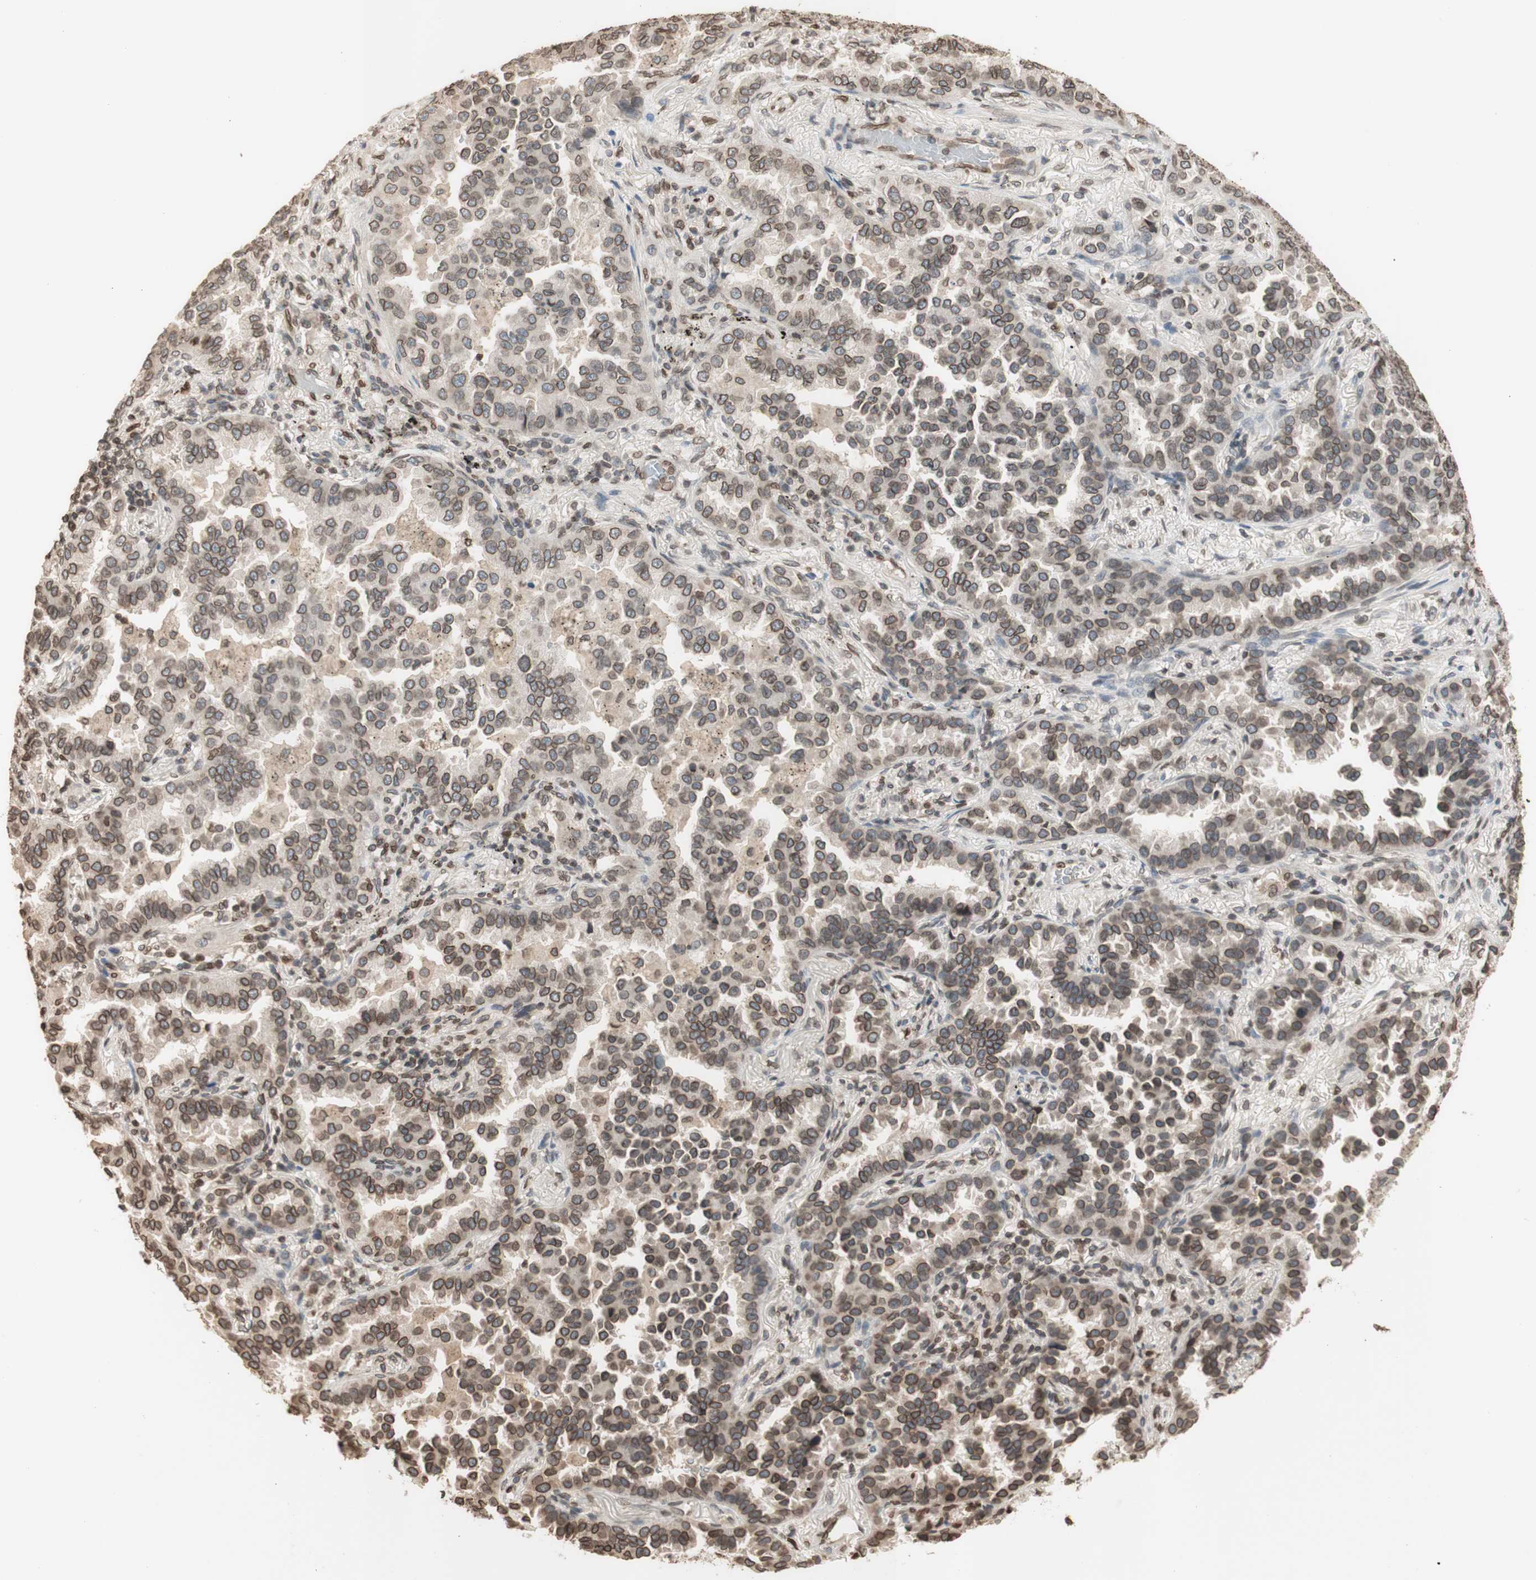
{"staining": {"intensity": "moderate", "quantity": ">75%", "location": "cytoplasmic/membranous,nuclear"}, "tissue": "lung cancer", "cell_type": "Tumor cells", "image_type": "cancer", "snomed": [{"axis": "morphology", "description": "Normal tissue, NOS"}, {"axis": "morphology", "description": "Adenocarcinoma, NOS"}, {"axis": "topography", "description": "Lung"}], "caption": "Immunohistochemistry (DAB) staining of lung adenocarcinoma displays moderate cytoplasmic/membranous and nuclear protein positivity in about >75% of tumor cells.", "gene": "TMPO", "patient": {"sex": "male", "age": 59}}